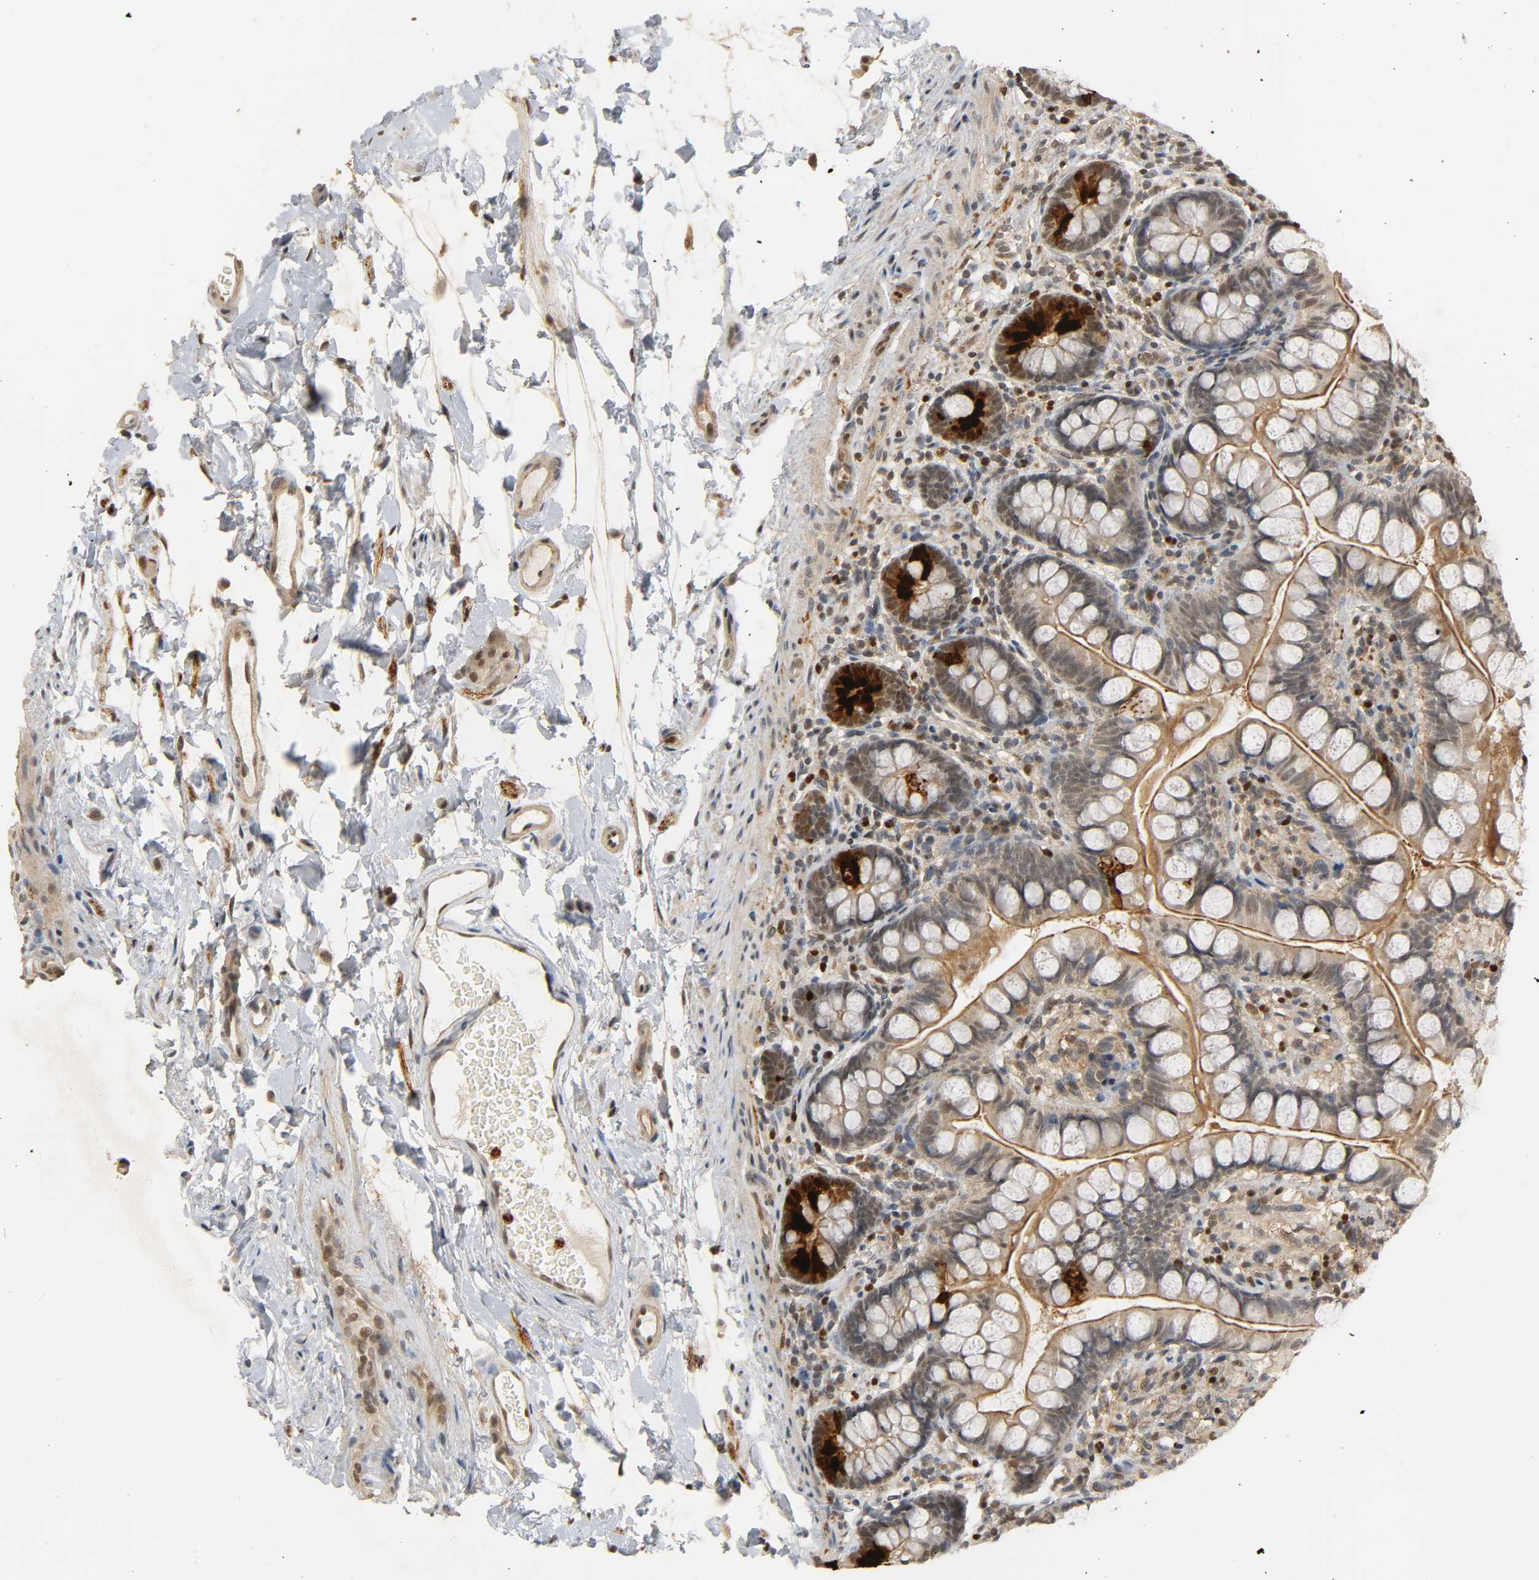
{"staining": {"intensity": "strong", "quantity": "<25%", "location": "cytoplasmic/membranous,nuclear"}, "tissue": "small intestine", "cell_type": "Glandular cells", "image_type": "normal", "snomed": [{"axis": "morphology", "description": "Normal tissue, NOS"}, {"axis": "topography", "description": "Small intestine"}], "caption": "Small intestine stained with a protein marker shows strong staining in glandular cells.", "gene": "ZFPM2", "patient": {"sex": "female", "age": 58}}